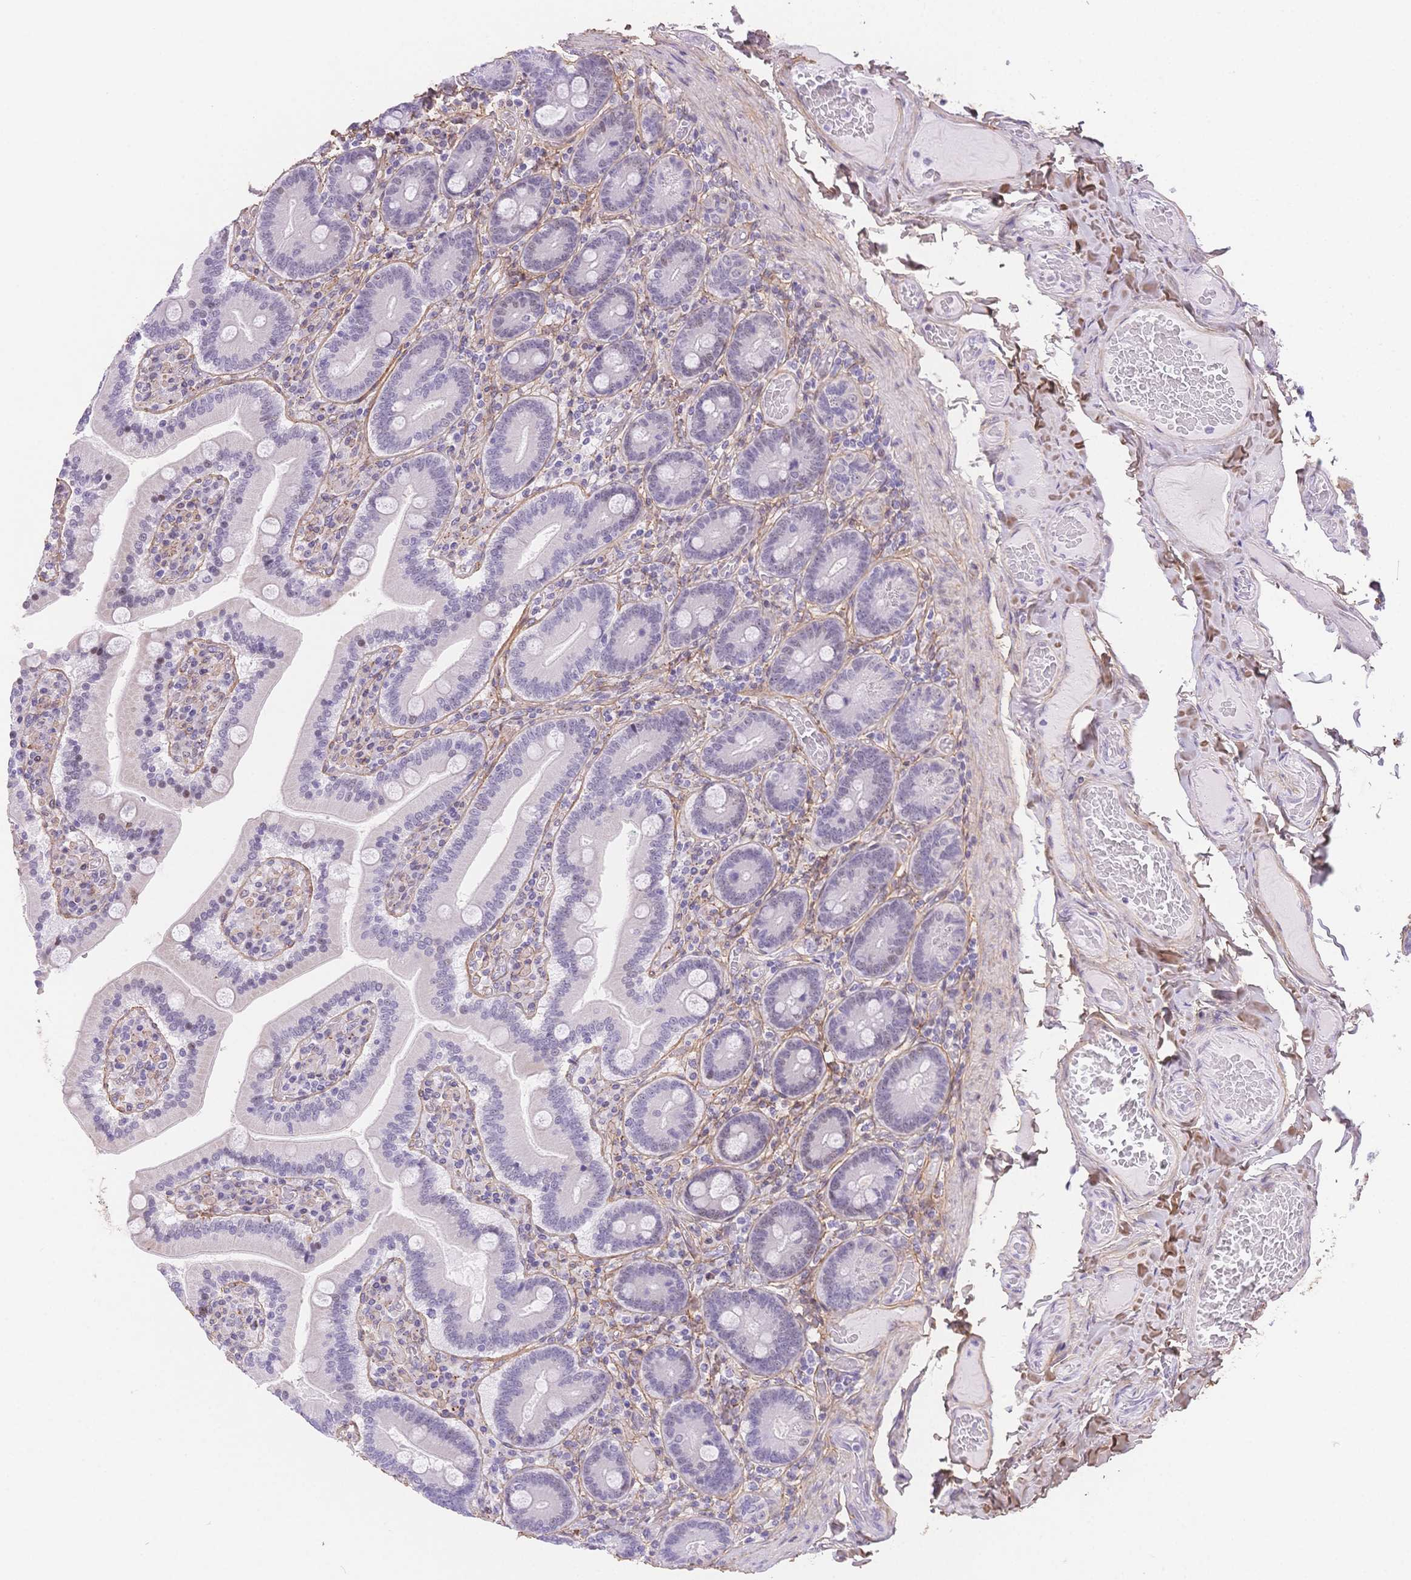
{"staining": {"intensity": "negative", "quantity": "none", "location": "none"}, "tissue": "duodenum", "cell_type": "Glandular cells", "image_type": "normal", "snomed": [{"axis": "morphology", "description": "Normal tissue, NOS"}, {"axis": "topography", "description": "Duodenum"}], "caption": "The image shows no staining of glandular cells in benign duodenum. (Immunohistochemistry, brightfield microscopy, high magnification).", "gene": "PDZD2", "patient": {"sex": "female", "age": 62}}